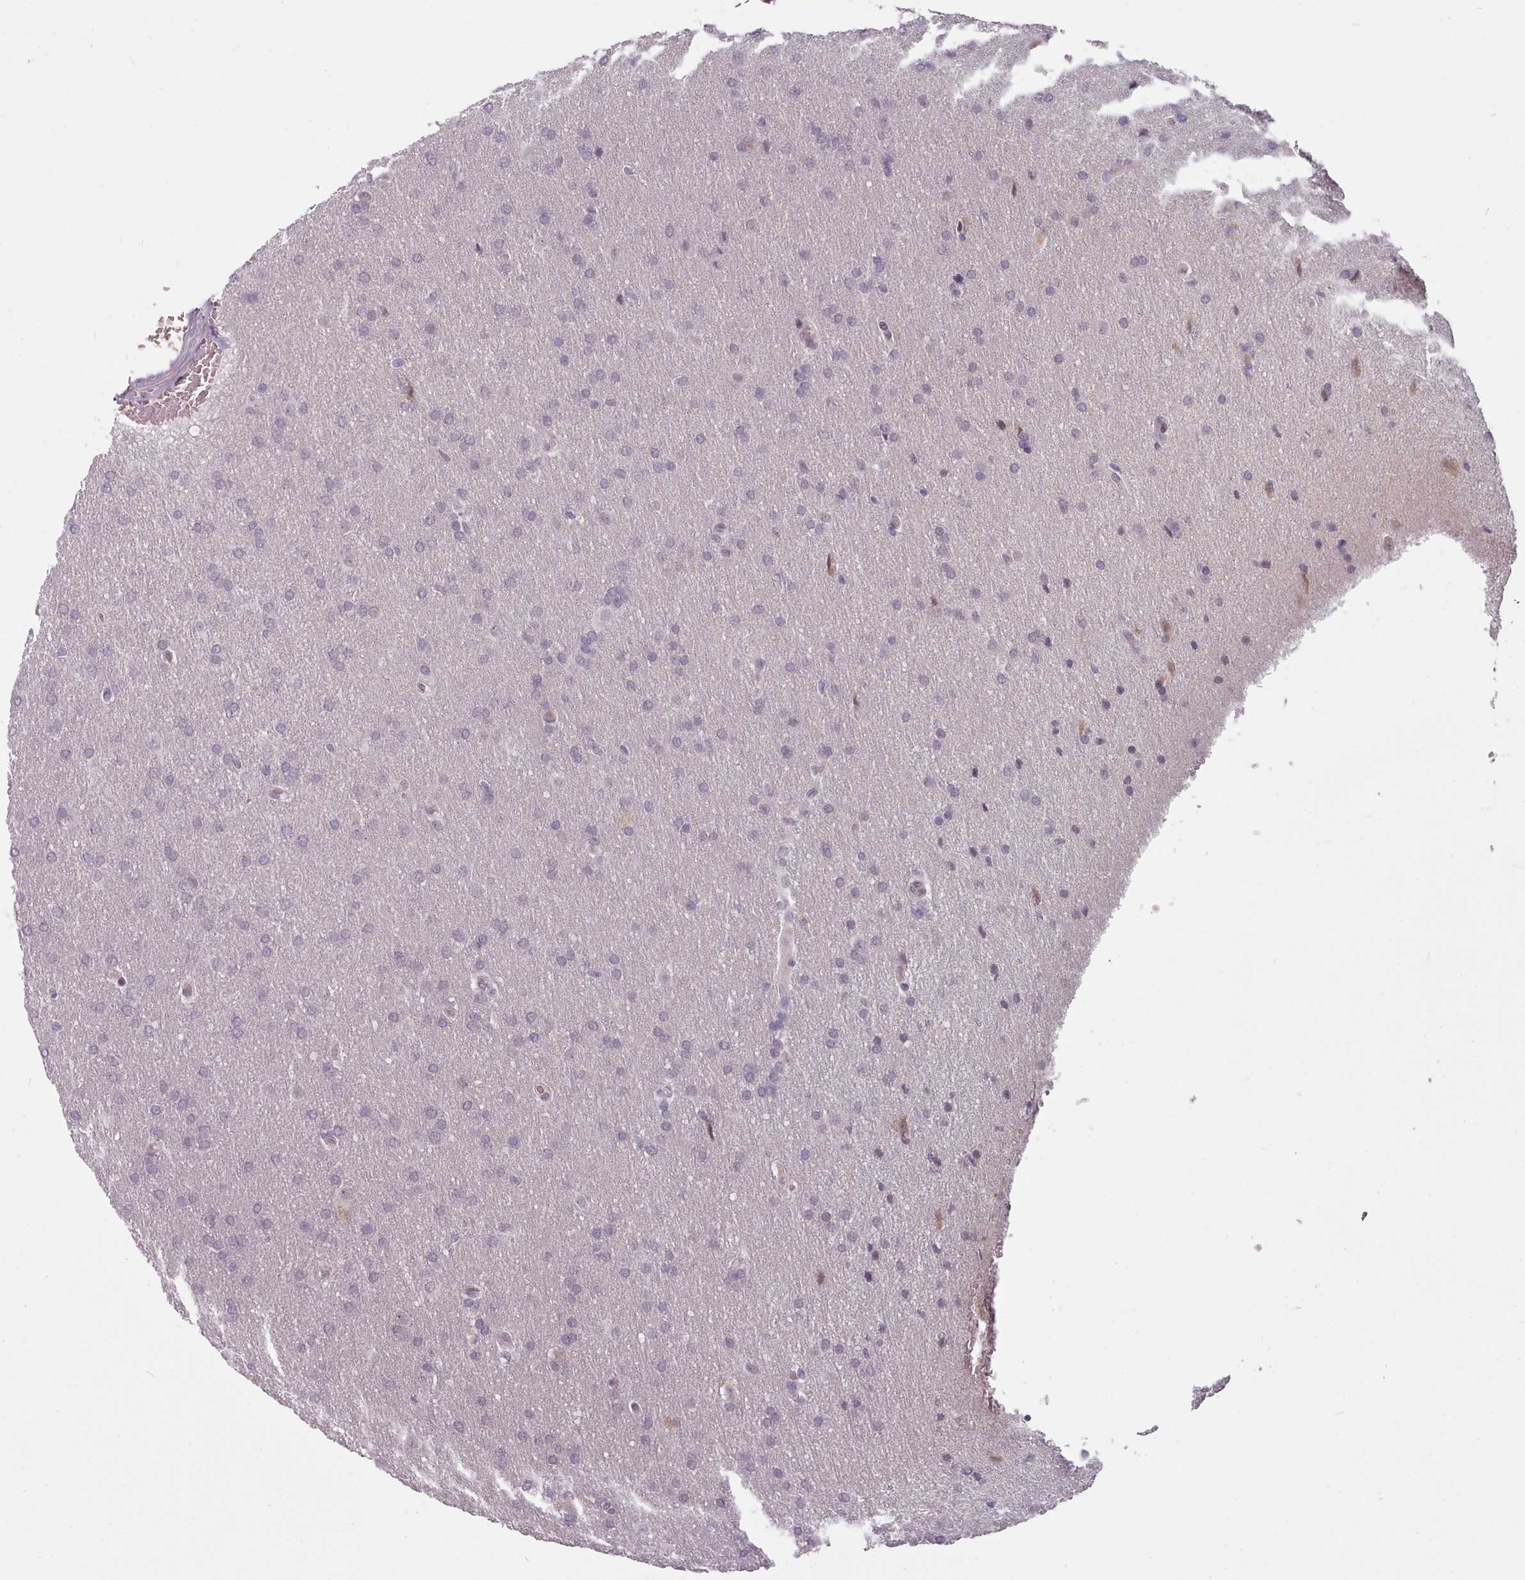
{"staining": {"intensity": "negative", "quantity": "none", "location": "none"}, "tissue": "glioma", "cell_type": "Tumor cells", "image_type": "cancer", "snomed": [{"axis": "morphology", "description": "Glioma, malignant, Low grade"}, {"axis": "topography", "description": "Brain"}], "caption": "A high-resolution micrograph shows immunohistochemistry (IHC) staining of glioma, which exhibits no significant staining in tumor cells.", "gene": "PBX4", "patient": {"sex": "female", "age": 32}}